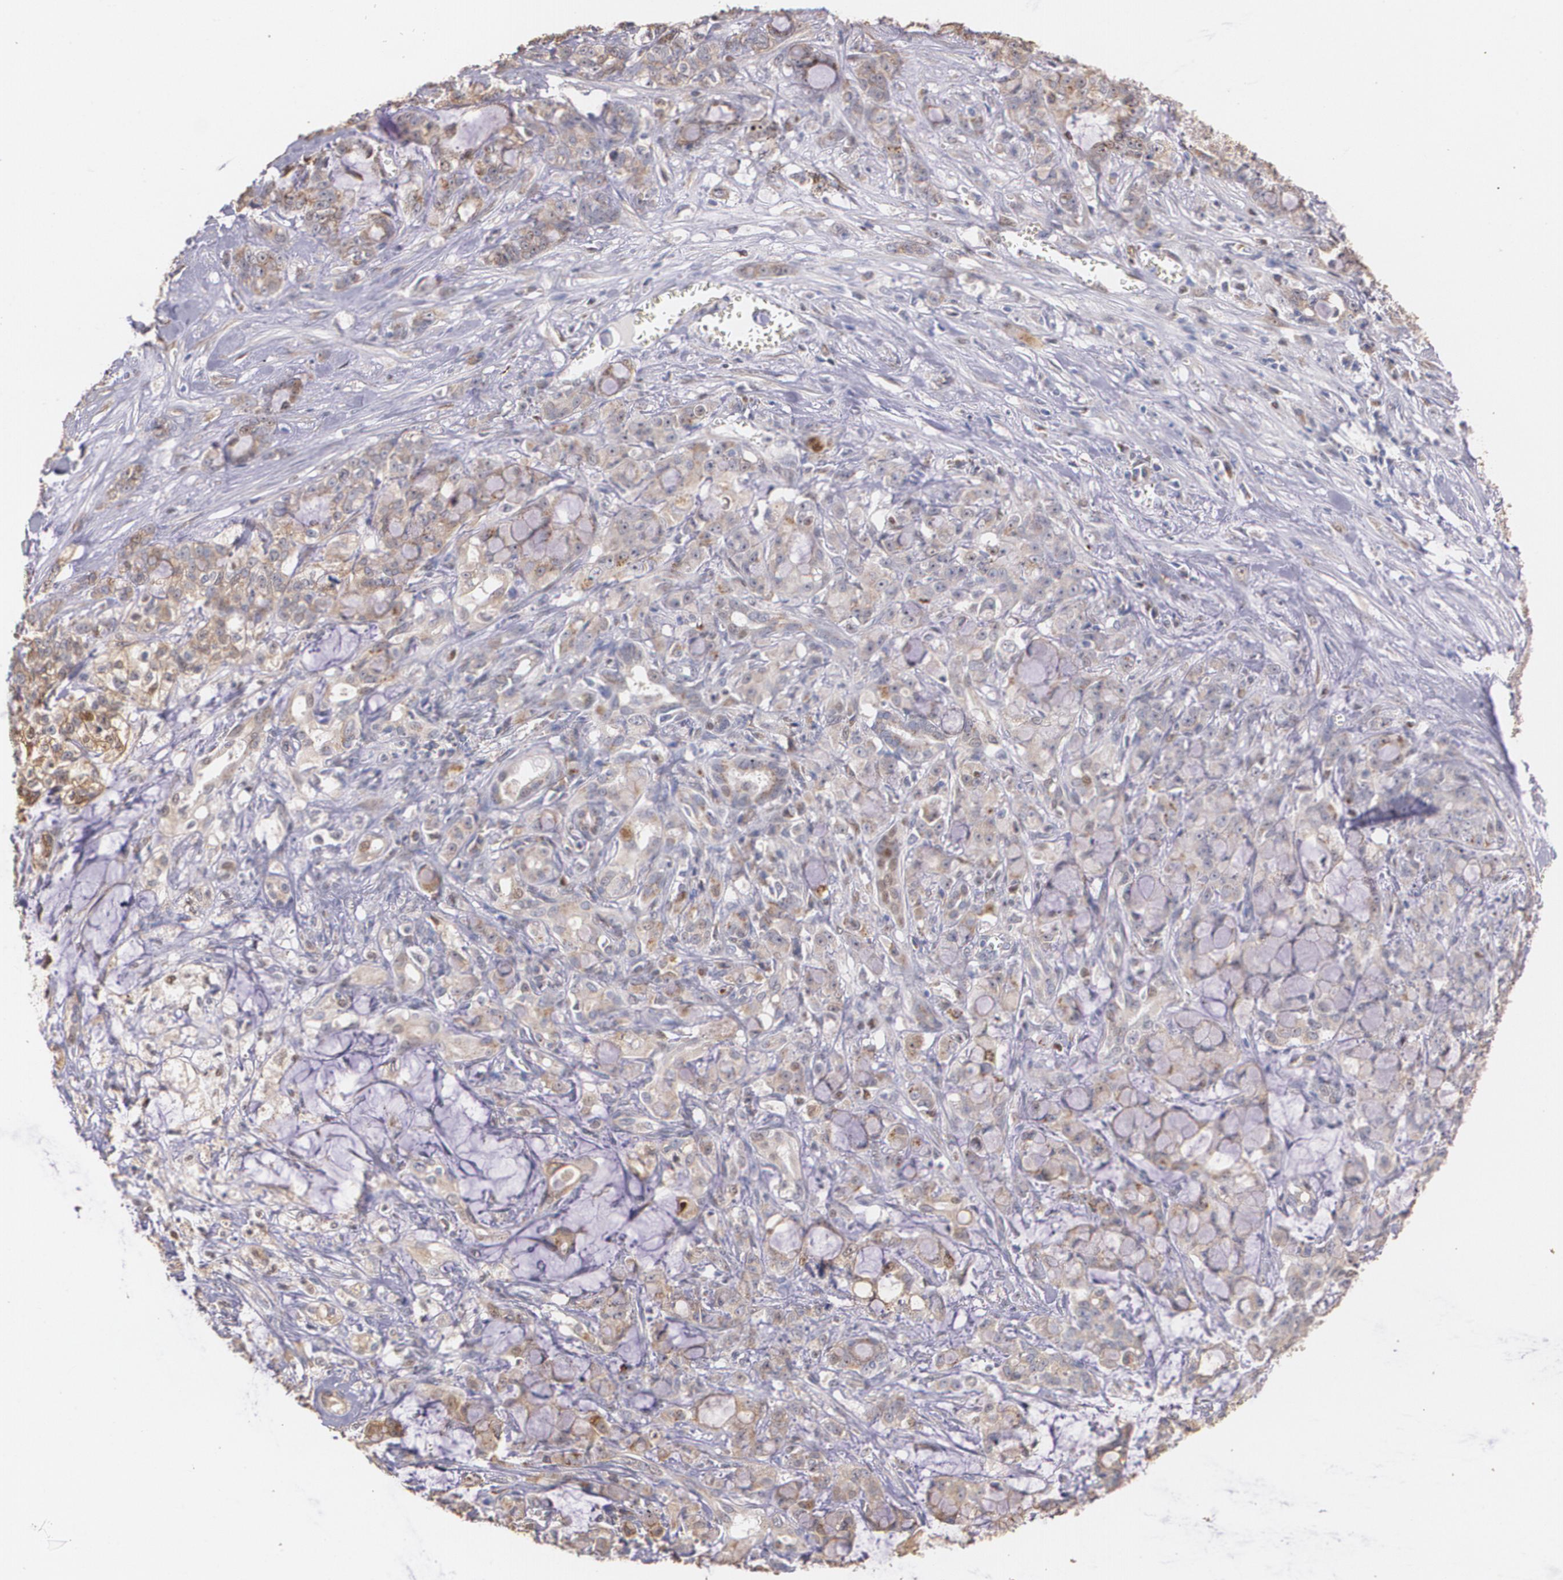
{"staining": {"intensity": "moderate", "quantity": ">75%", "location": "cytoplasmic/membranous"}, "tissue": "pancreatic cancer", "cell_type": "Tumor cells", "image_type": "cancer", "snomed": [{"axis": "morphology", "description": "Adenocarcinoma, NOS"}, {"axis": "topography", "description": "Pancreas"}], "caption": "IHC photomicrograph of human adenocarcinoma (pancreatic) stained for a protein (brown), which shows medium levels of moderate cytoplasmic/membranous staining in approximately >75% of tumor cells.", "gene": "ATF3", "patient": {"sex": "female", "age": 73}}